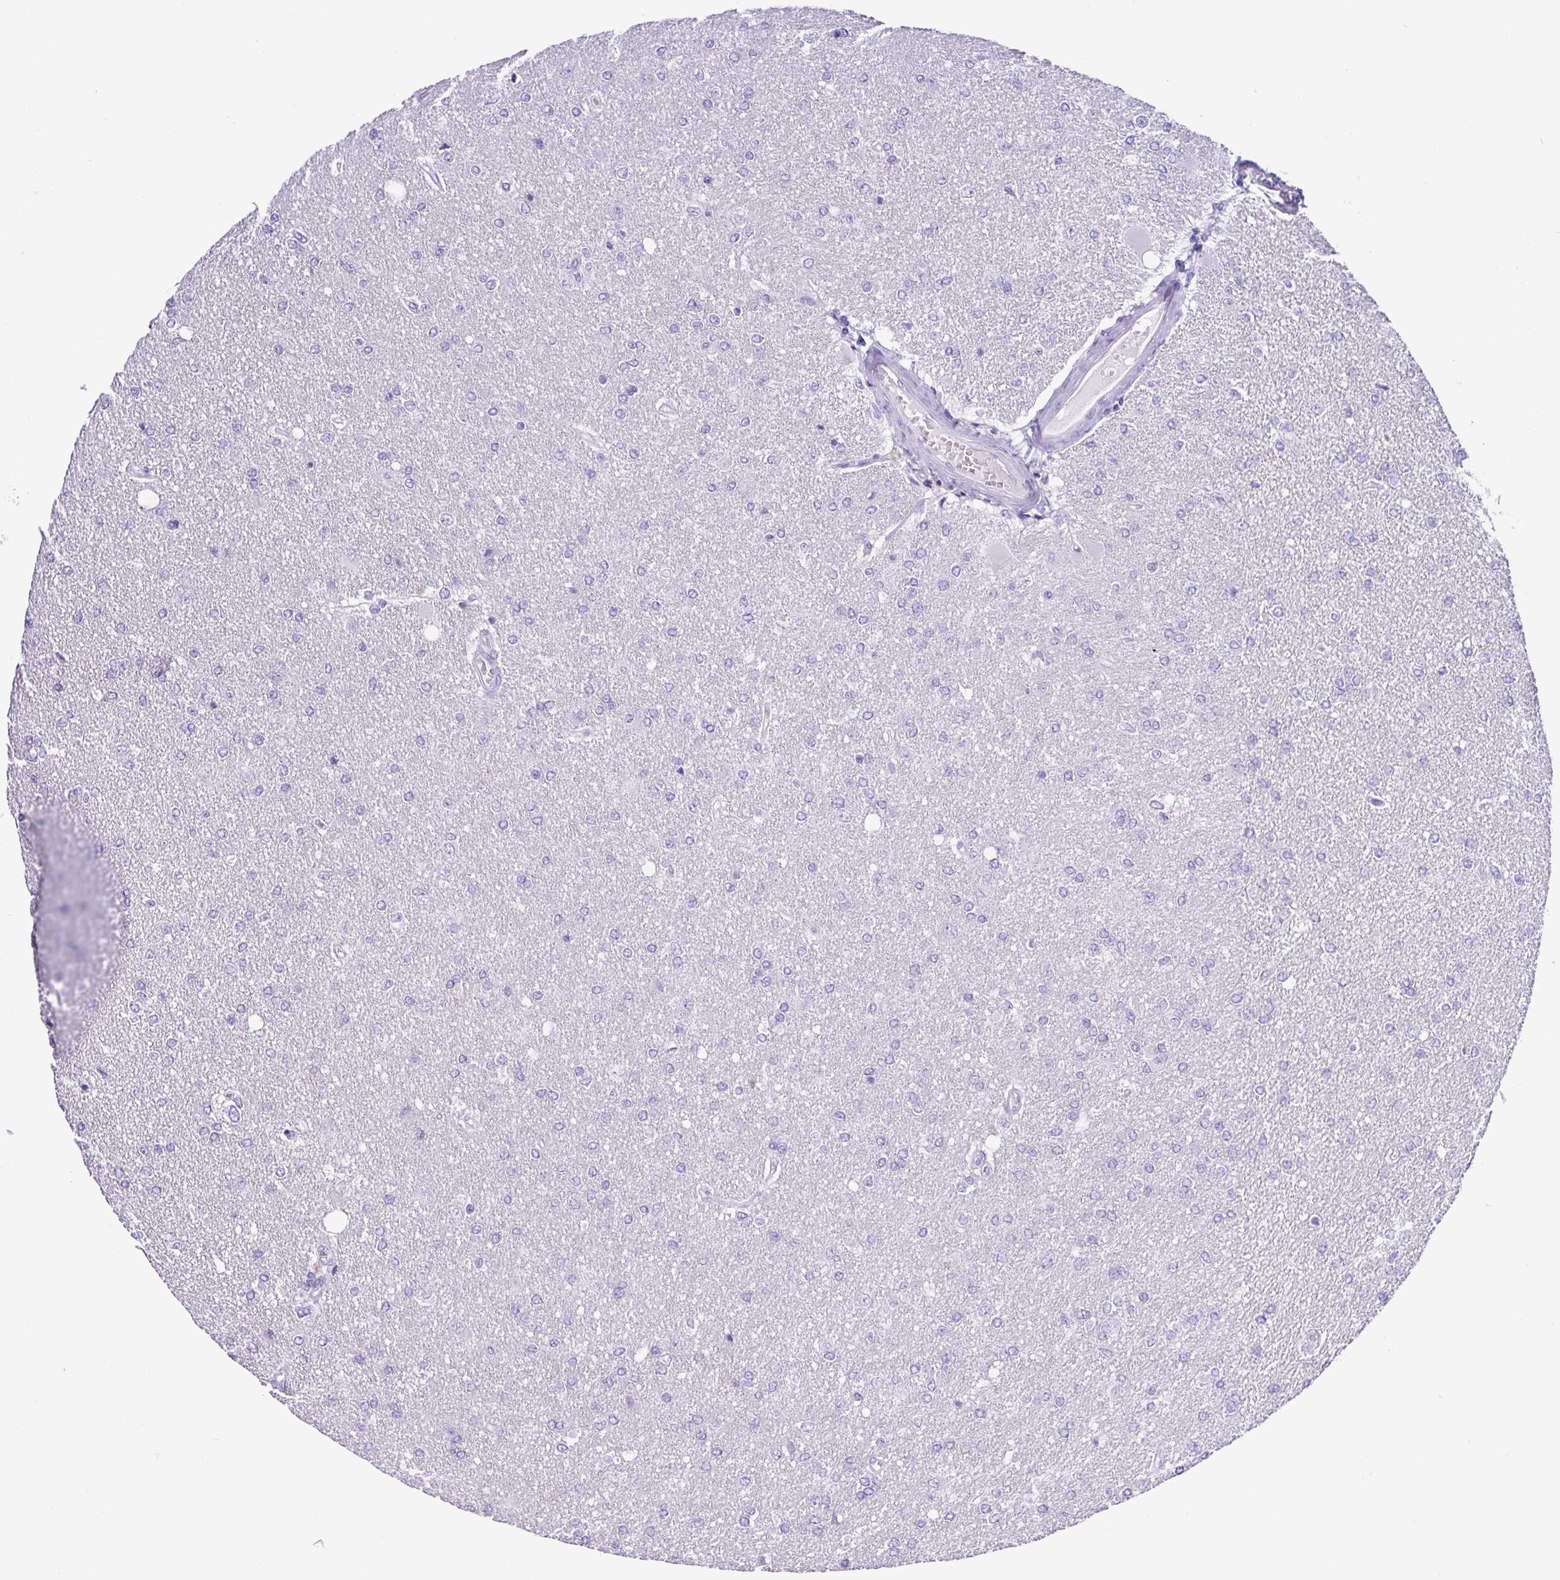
{"staining": {"intensity": "negative", "quantity": "none", "location": "none"}, "tissue": "glioma", "cell_type": "Tumor cells", "image_type": "cancer", "snomed": [{"axis": "morphology", "description": "Glioma, malignant, High grade"}, {"axis": "topography", "description": "Brain"}], "caption": "High magnification brightfield microscopy of glioma stained with DAB (3,3'-diaminobenzidine) (brown) and counterstained with hematoxylin (blue): tumor cells show no significant expression. (Stains: DAB (3,3'-diaminobenzidine) IHC with hematoxylin counter stain, Microscopy: brightfield microscopy at high magnification).", "gene": "ZG16", "patient": {"sex": "male", "age": 67}}